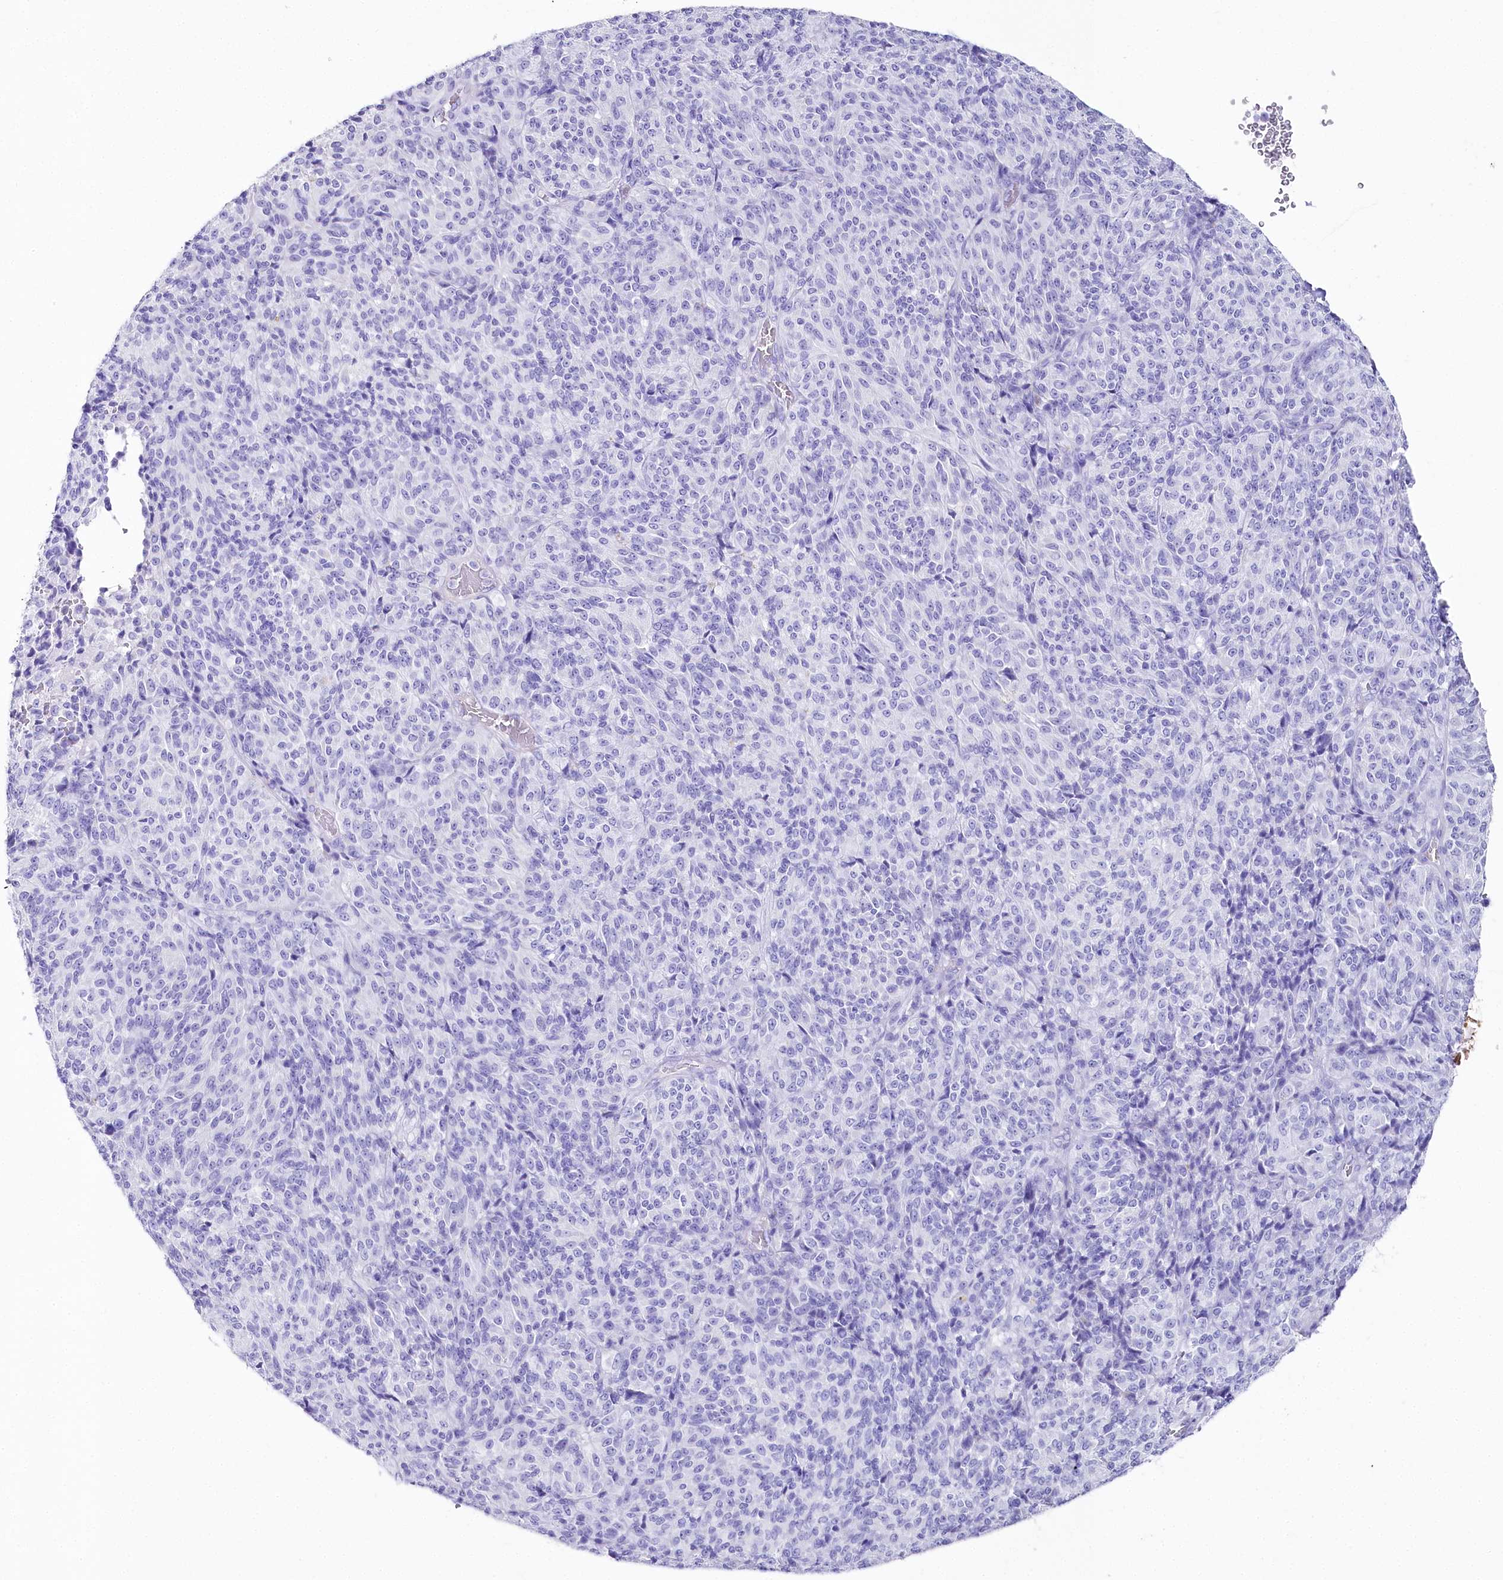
{"staining": {"intensity": "negative", "quantity": "none", "location": "none"}, "tissue": "melanoma", "cell_type": "Tumor cells", "image_type": "cancer", "snomed": [{"axis": "morphology", "description": "Malignant melanoma, Metastatic site"}, {"axis": "topography", "description": "Brain"}], "caption": "Immunohistochemistry (IHC) of melanoma demonstrates no positivity in tumor cells.", "gene": "CSN3", "patient": {"sex": "female", "age": 56}}